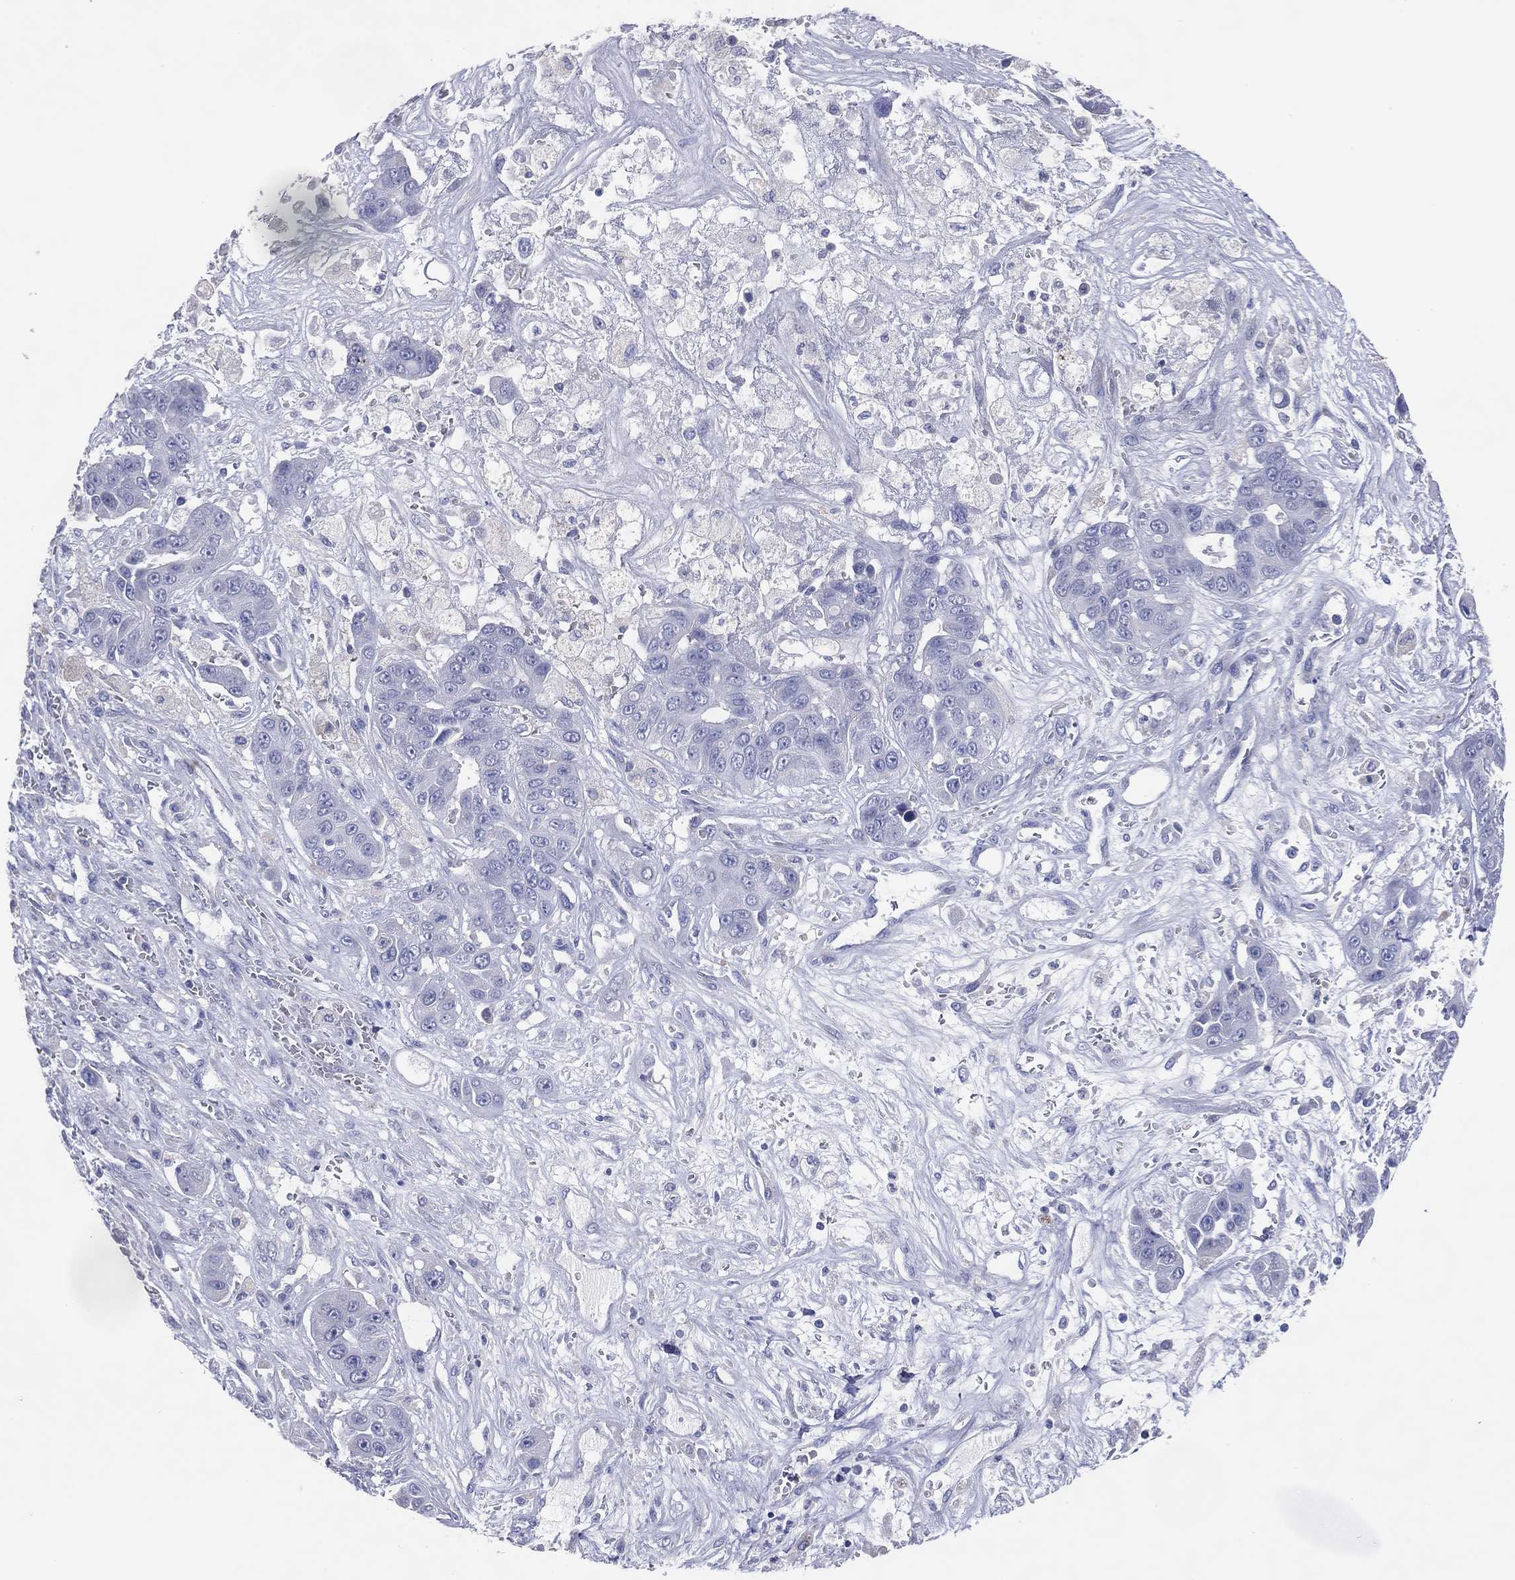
{"staining": {"intensity": "negative", "quantity": "none", "location": "none"}, "tissue": "liver cancer", "cell_type": "Tumor cells", "image_type": "cancer", "snomed": [{"axis": "morphology", "description": "Cholangiocarcinoma"}, {"axis": "topography", "description": "Liver"}], "caption": "High magnification brightfield microscopy of cholangiocarcinoma (liver) stained with DAB (3,3'-diaminobenzidine) (brown) and counterstained with hematoxylin (blue): tumor cells show no significant expression.", "gene": "DNAH6", "patient": {"sex": "female", "age": 52}}